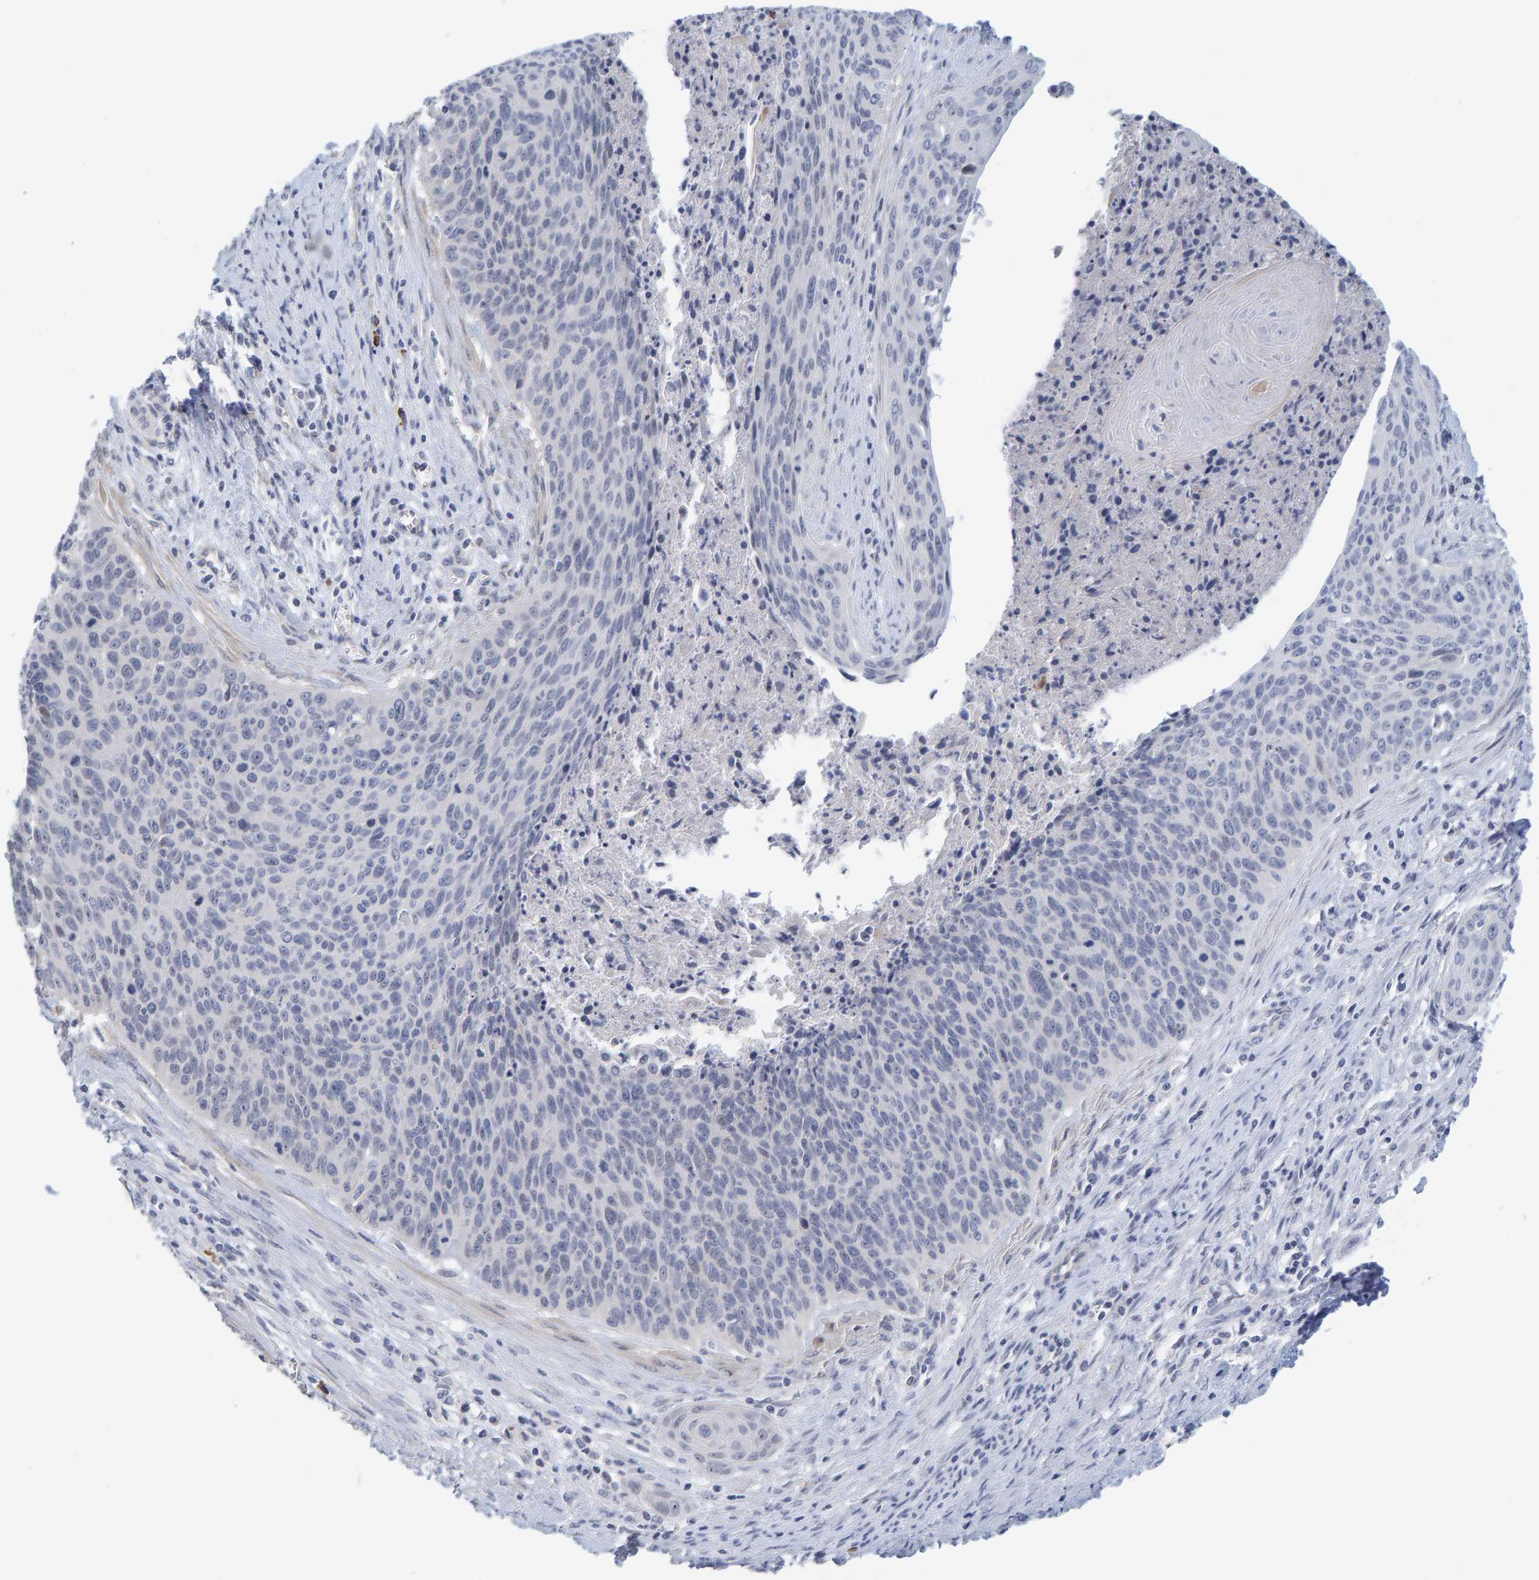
{"staining": {"intensity": "negative", "quantity": "none", "location": "none"}, "tissue": "cervical cancer", "cell_type": "Tumor cells", "image_type": "cancer", "snomed": [{"axis": "morphology", "description": "Squamous cell carcinoma, NOS"}, {"axis": "topography", "description": "Cervix"}], "caption": "There is no significant staining in tumor cells of cervical cancer. (Immunohistochemistry (ihc), brightfield microscopy, high magnification).", "gene": "ZNF77", "patient": {"sex": "female", "age": 55}}